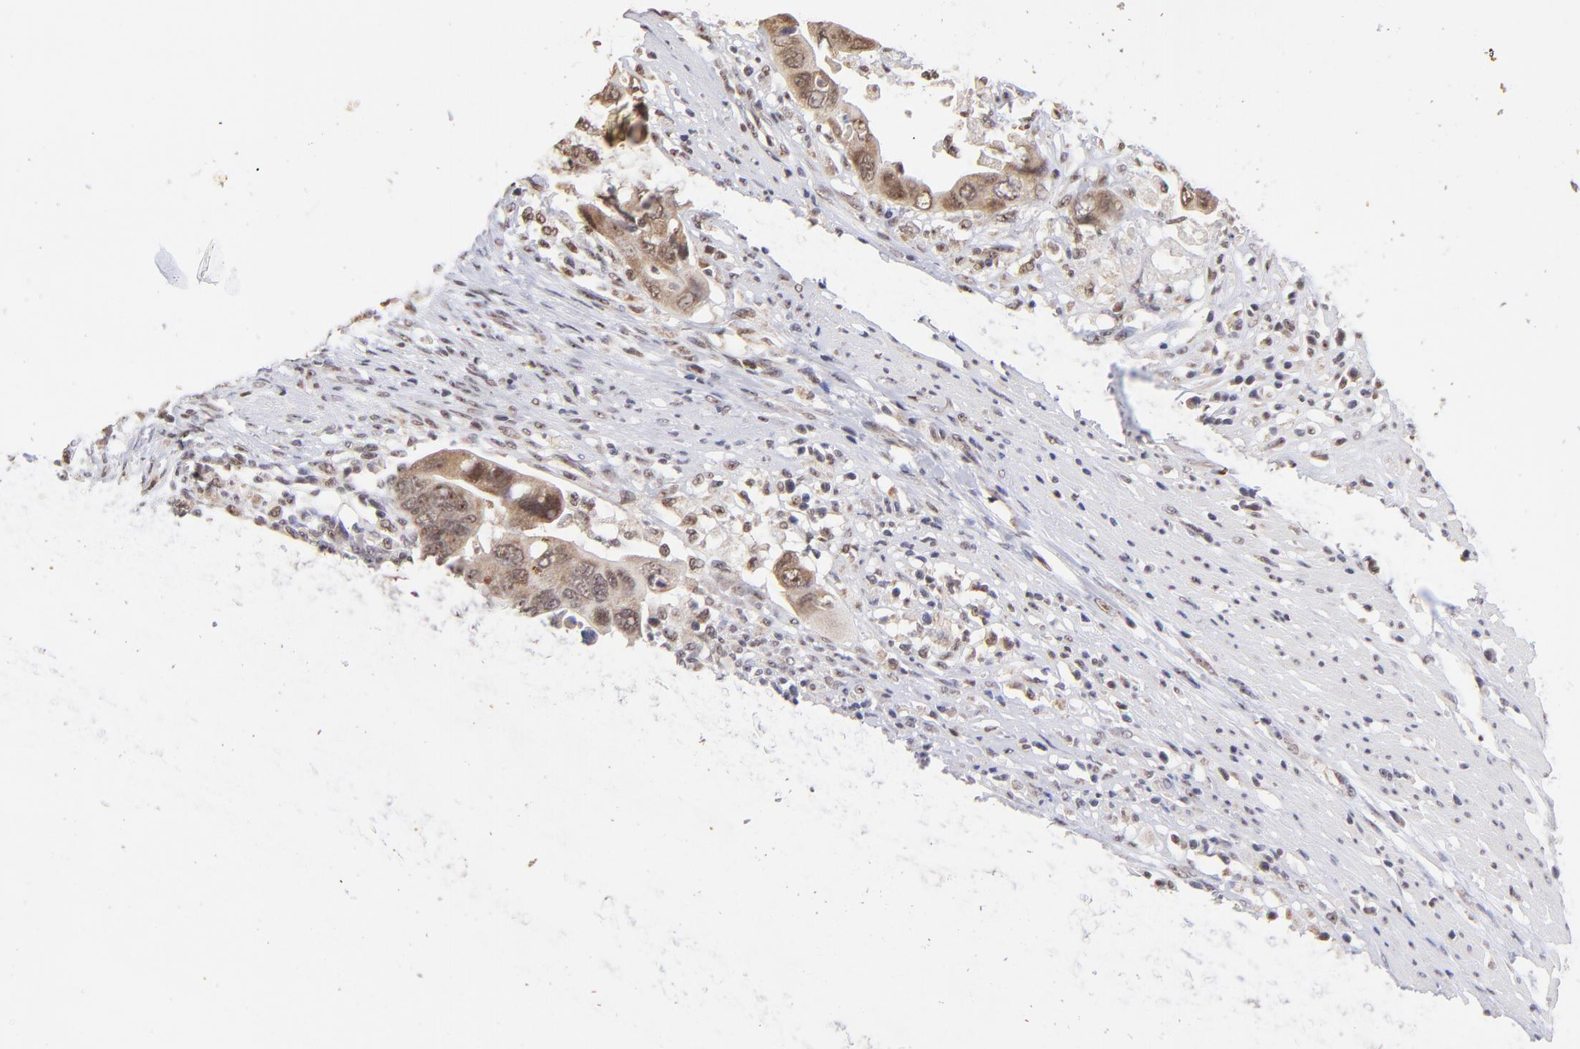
{"staining": {"intensity": "weak", "quantity": ">75%", "location": "cytoplasmic/membranous"}, "tissue": "colorectal cancer", "cell_type": "Tumor cells", "image_type": "cancer", "snomed": [{"axis": "morphology", "description": "Adenocarcinoma, NOS"}, {"axis": "topography", "description": "Rectum"}], "caption": "Human colorectal cancer (adenocarcinoma) stained with a brown dye displays weak cytoplasmic/membranous positive staining in about >75% of tumor cells.", "gene": "ZNF670", "patient": {"sex": "male", "age": 53}}